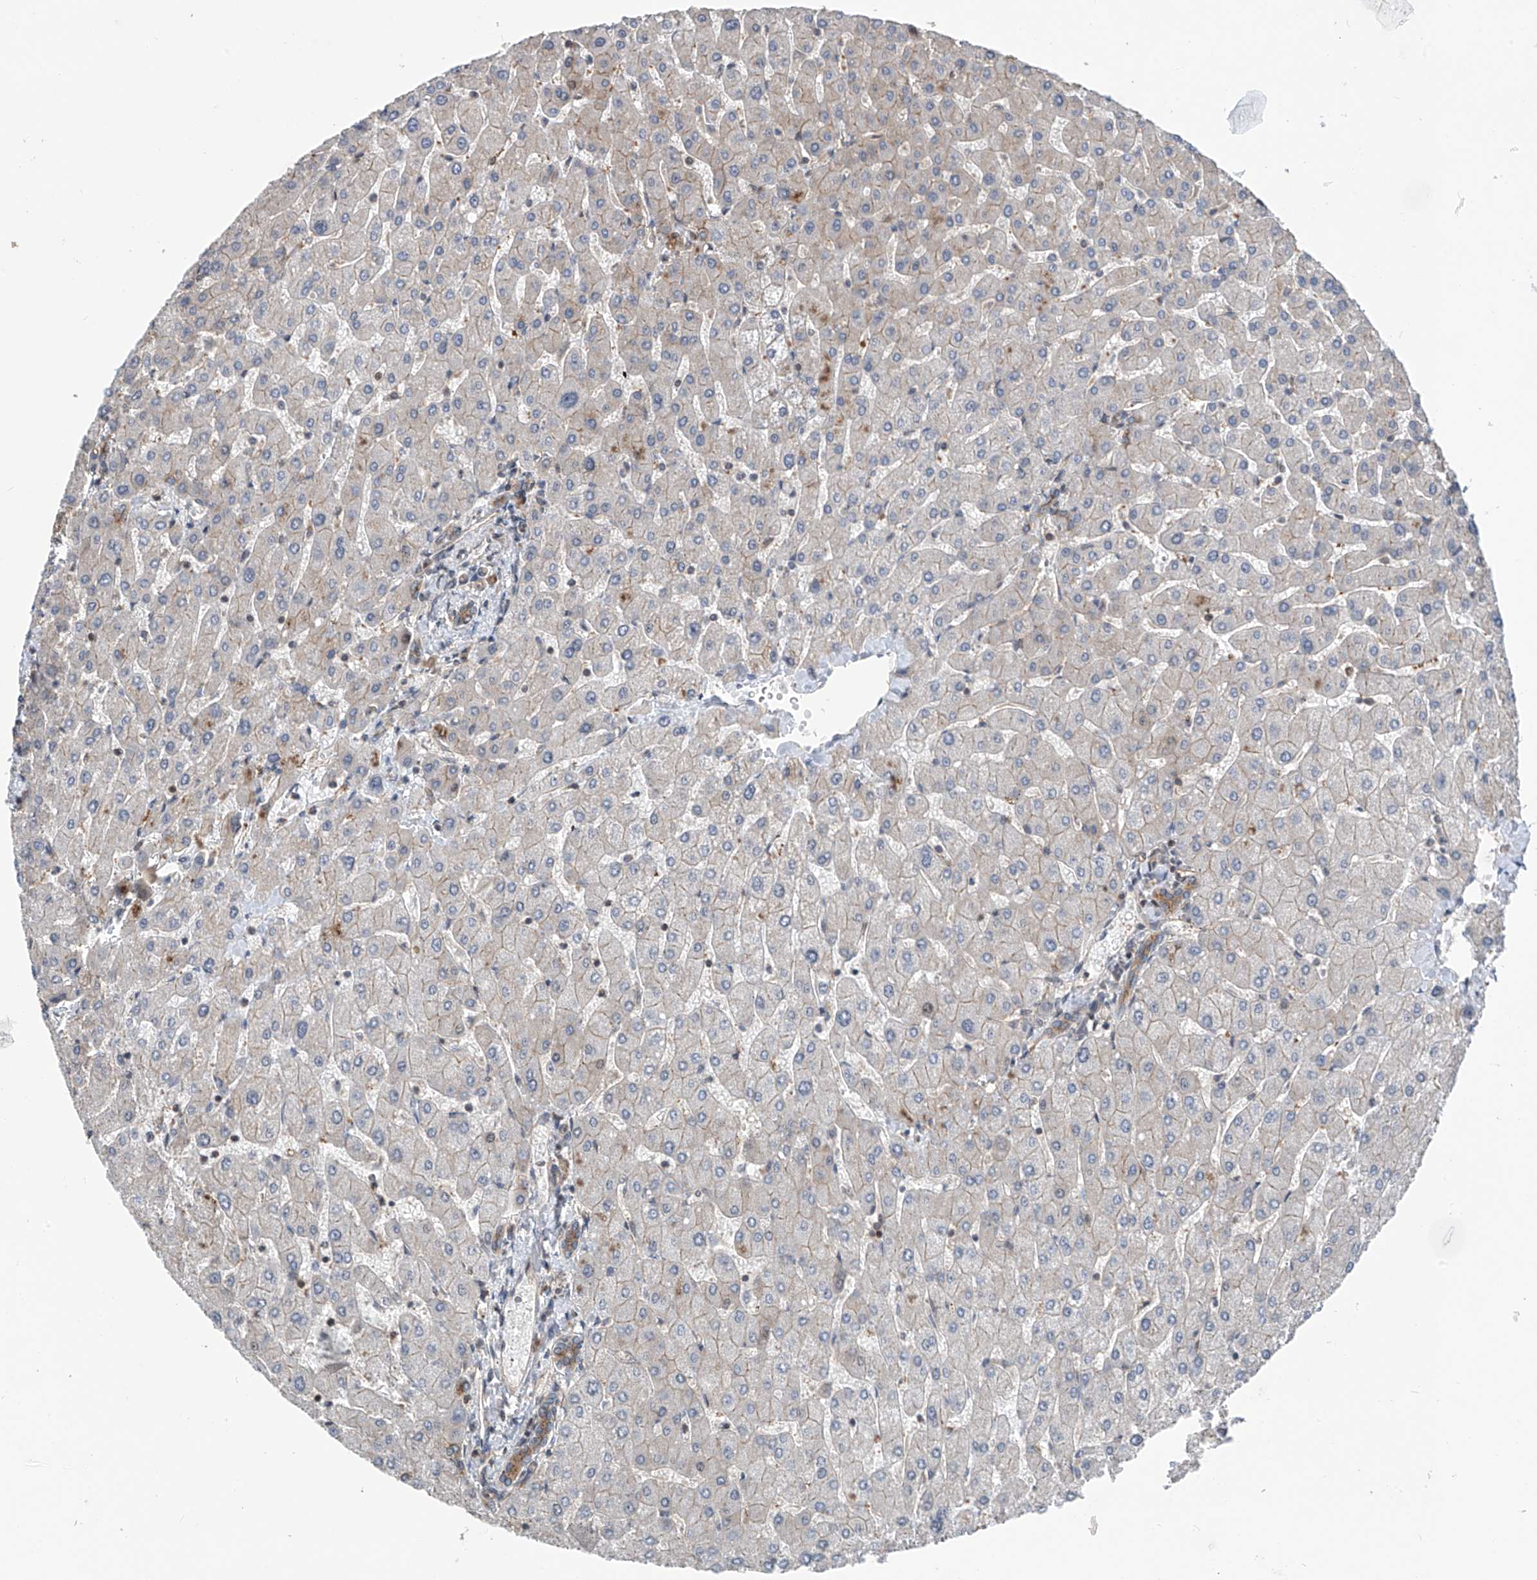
{"staining": {"intensity": "weak", "quantity": ">75%", "location": "cytoplasmic/membranous"}, "tissue": "liver", "cell_type": "Cholangiocytes", "image_type": "normal", "snomed": [{"axis": "morphology", "description": "Normal tissue, NOS"}, {"axis": "topography", "description": "Liver"}], "caption": "Unremarkable liver was stained to show a protein in brown. There is low levels of weak cytoplasmic/membranous staining in approximately >75% of cholangiocytes.", "gene": "DNAJC9", "patient": {"sex": "male", "age": 55}}